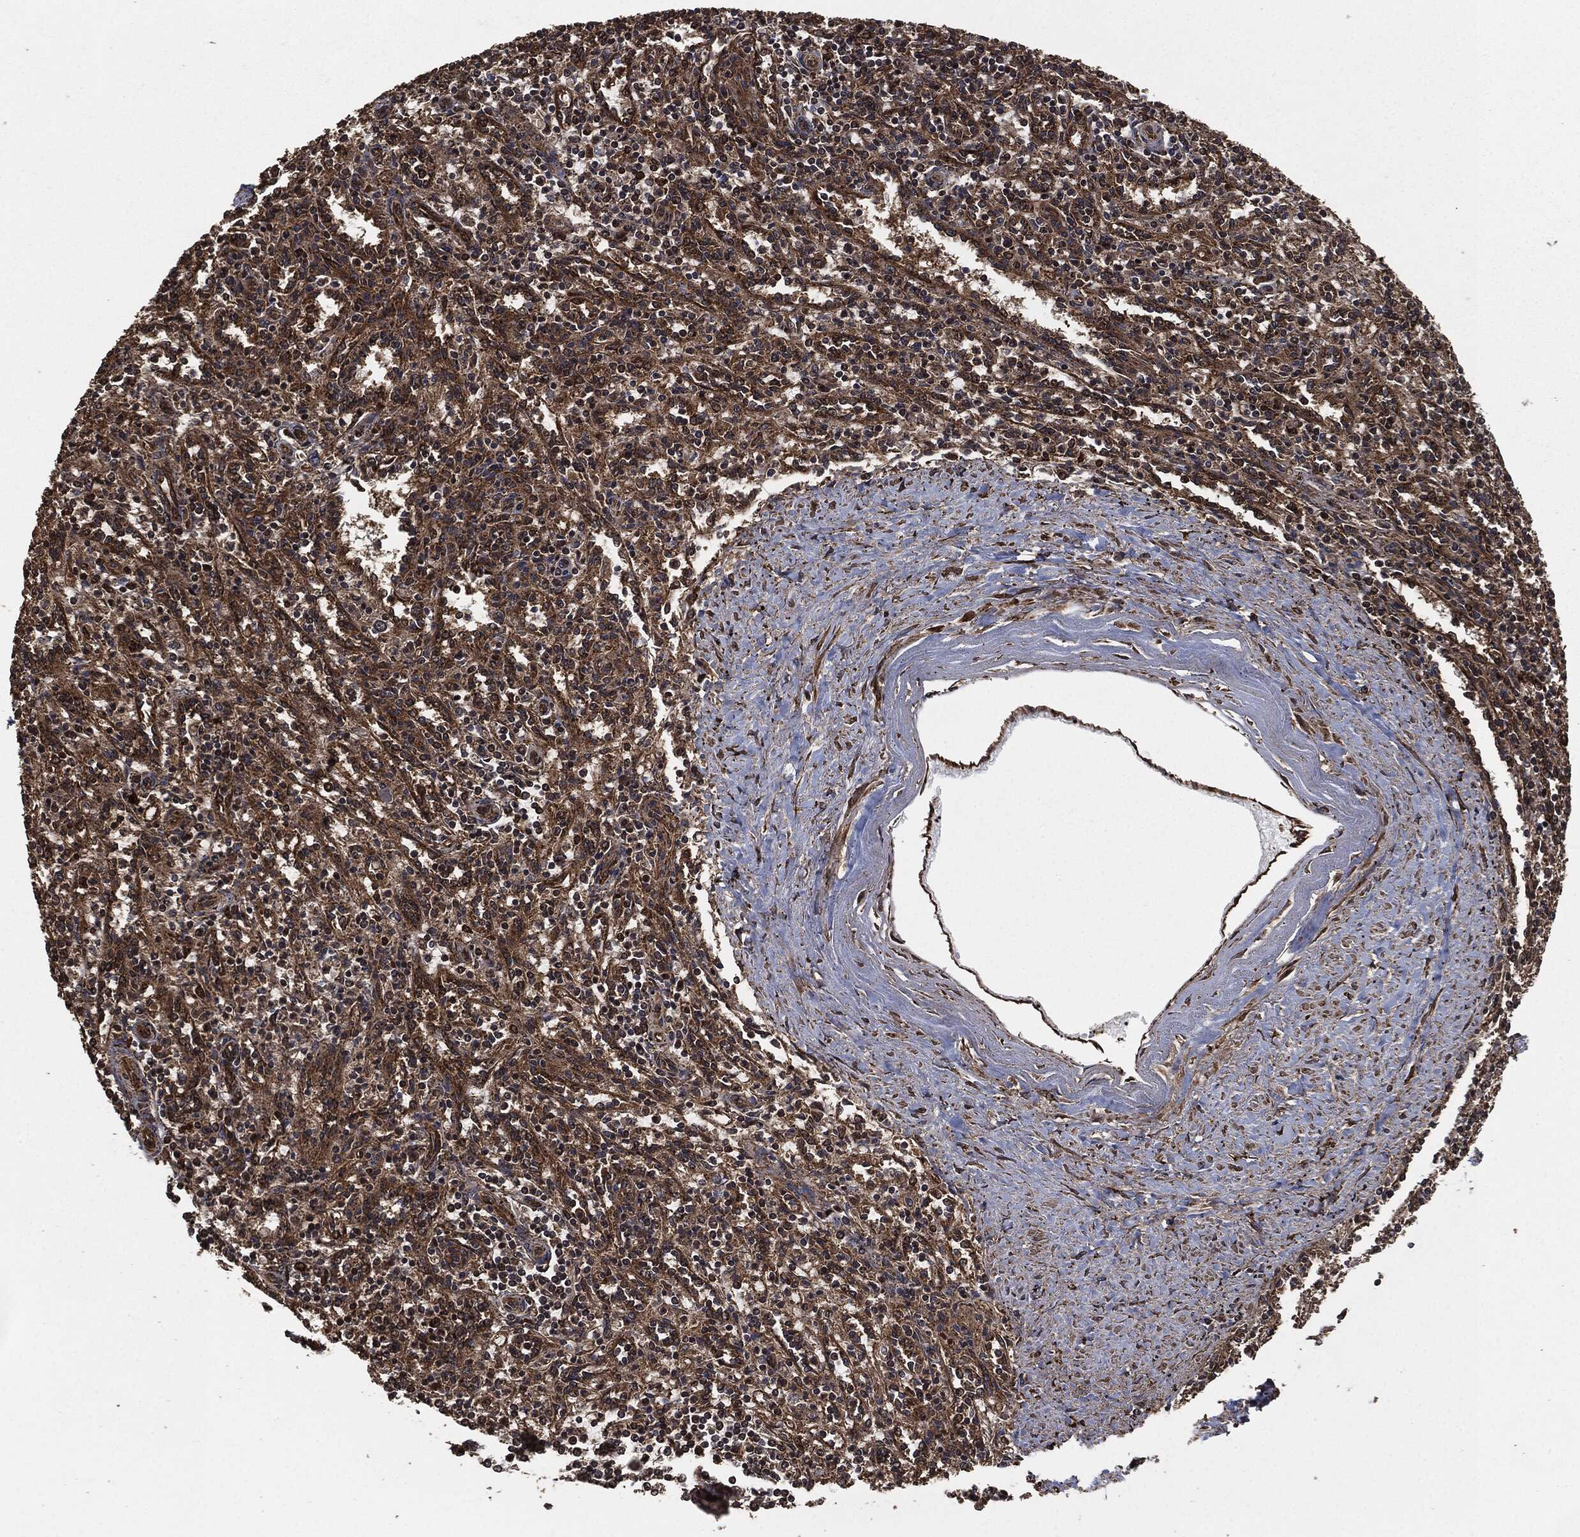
{"staining": {"intensity": "moderate", "quantity": "25%-75%", "location": "cytoplasmic/membranous"}, "tissue": "spleen", "cell_type": "Cells in red pulp", "image_type": "normal", "snomed": [{"axis": "morphology", "description": "Normal tissue, NOS"}, {"axis": "topography", "description": "Spleen"}], "caption": "The histopathology image displays a brown stain indicating the presence of a protein in the cytoplasmic/membranous of cells in red pulp in spleen. (DAB IHC with brightfield microscopy, high magnification).", "gene": "HRAS", "patient": {"sex": "male", "age": 69}}